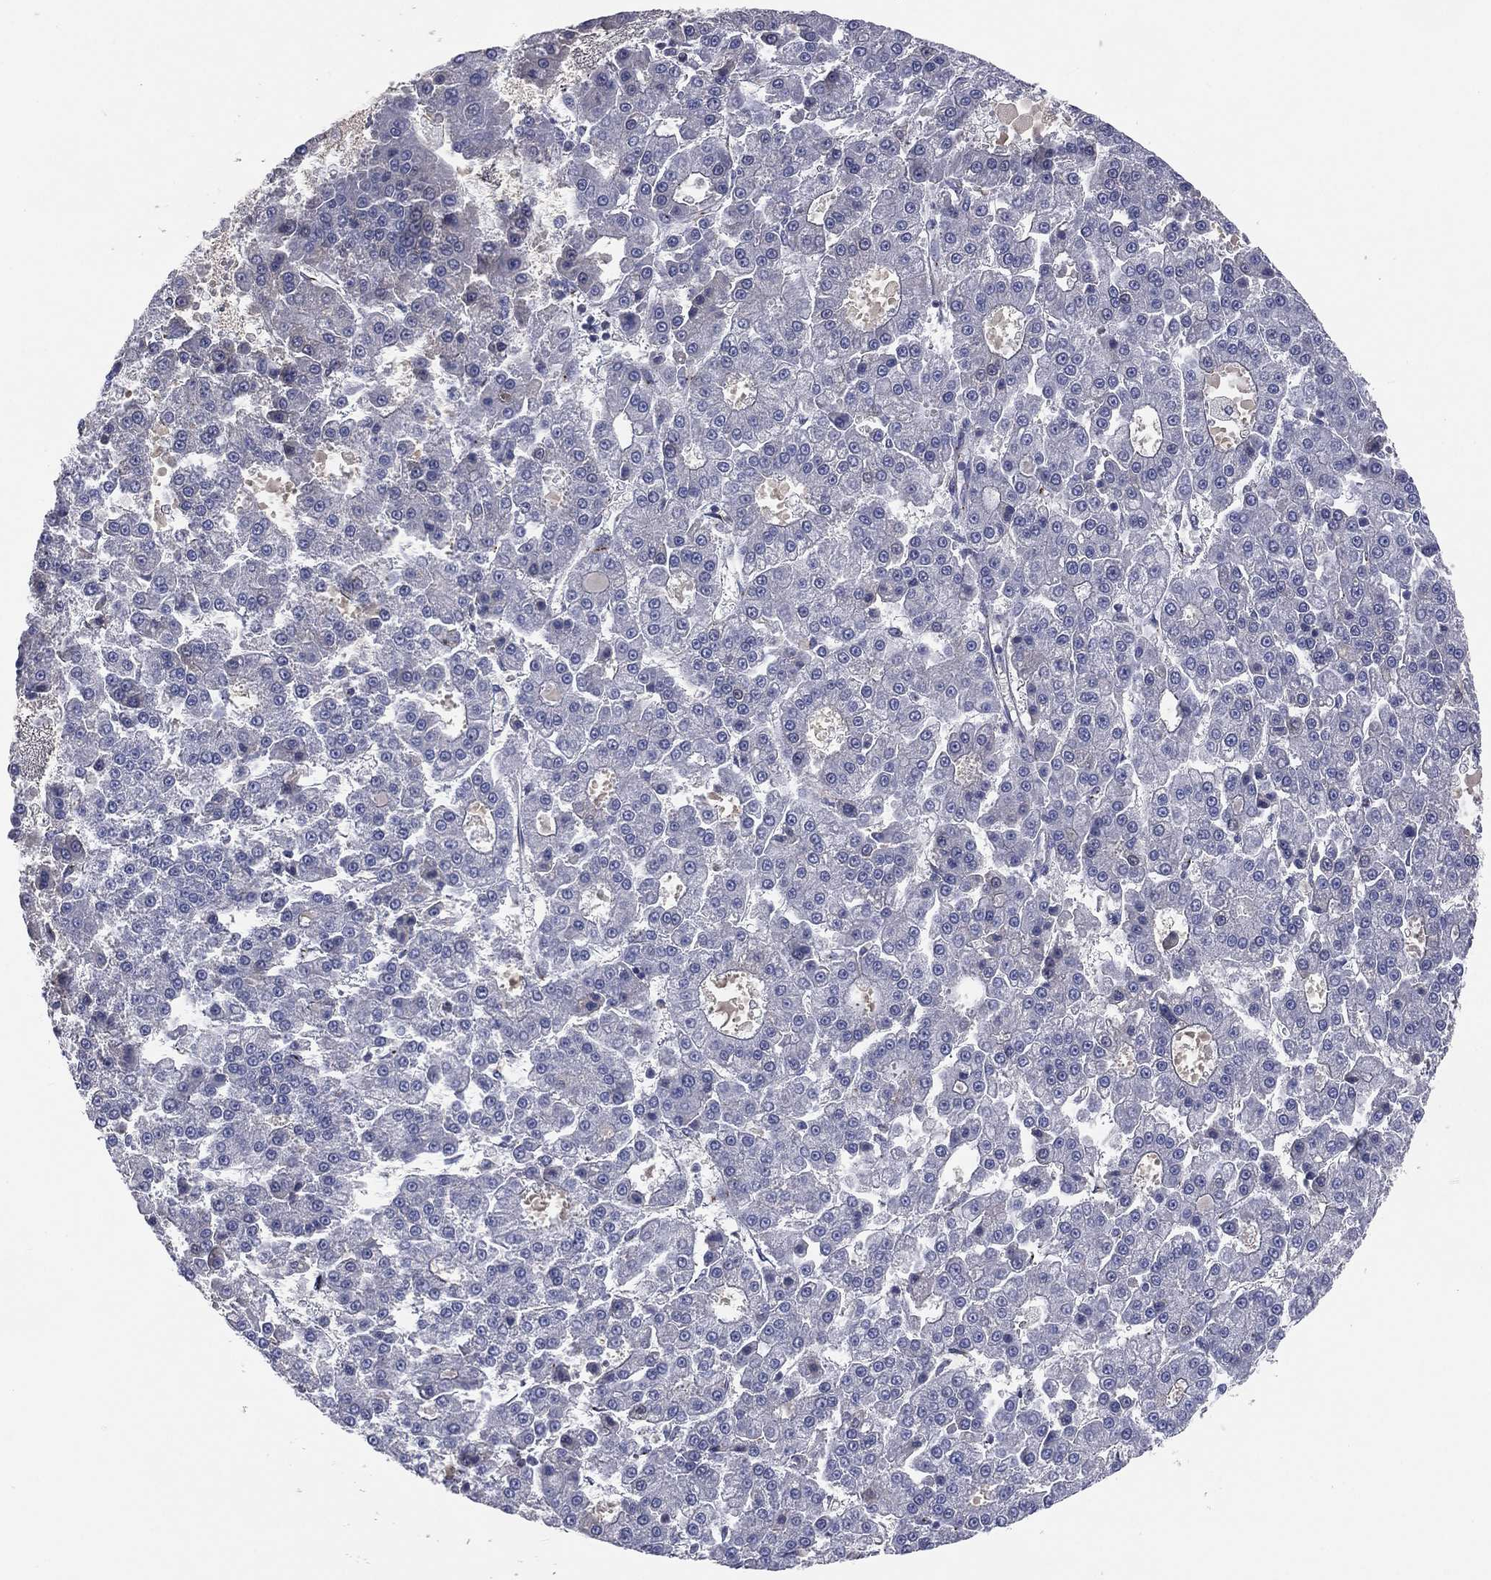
{"staining": {"intensity": "negative", "quantity": "none", "location": "none"}, "tissue": "liver cancer", "cell_type": "Tumor cells", "image_type": "cancer", "snomed": [{"axis": "morphology", "description": "Carcinoma, Hepatocellular, NOS"}, {"axis": "topography", "description": "Liver"}], "caption": "An immunohistochemistry micrograph of liver cancer (hepatocellular carcinoma) is shown. There is no staining in tumor cells of liver cancer (hepatocellular carcinoma). (Brightfield microscopy of DAB (3,3'-diaminobenzidine) immunohistochemistry (IHC) at high magnification).", "gene": "CROCC", "patient": {"sex": "male", "age": 70}}